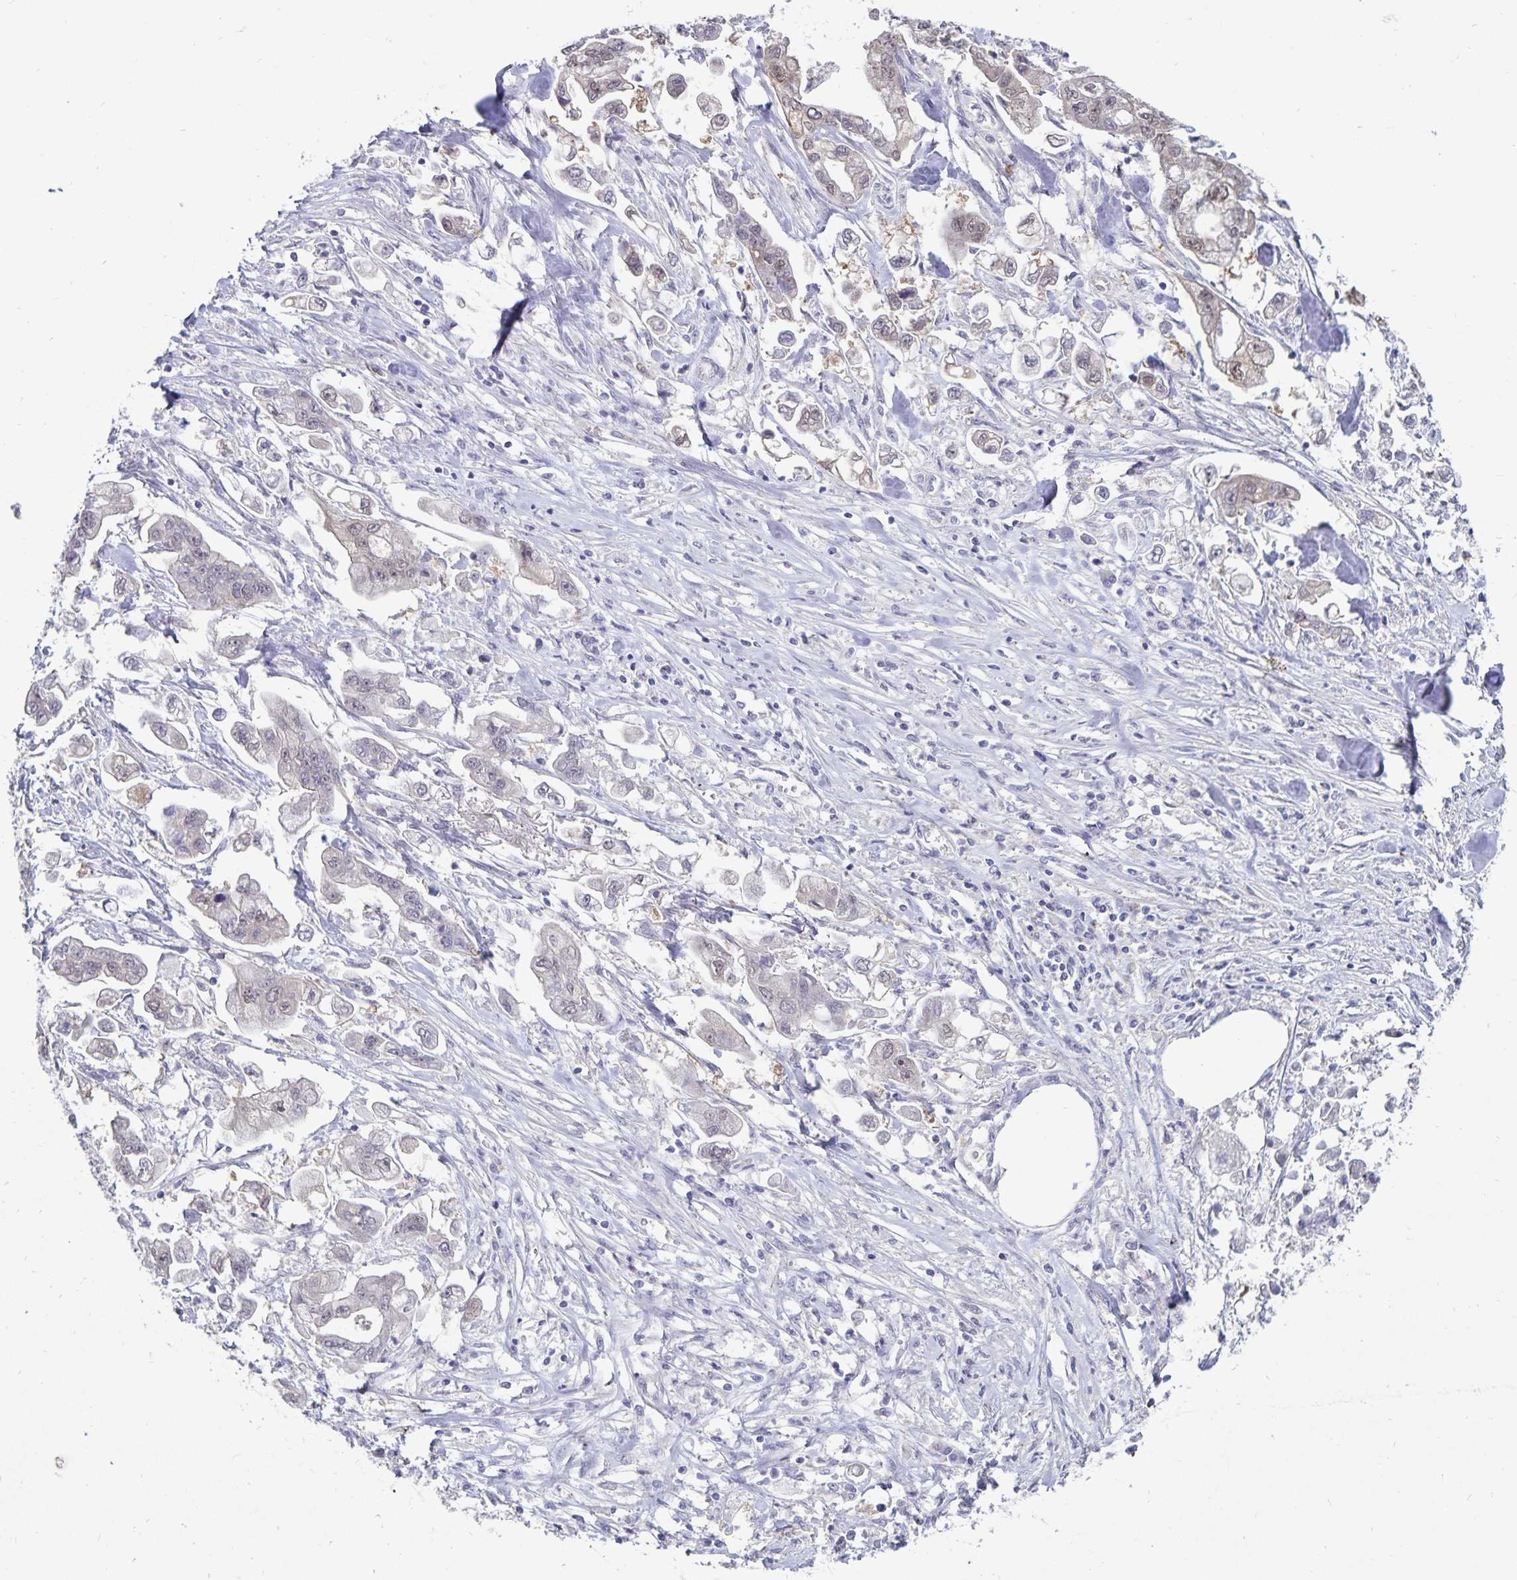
{"staining": {"intensity": "negative", "quantity": "none", "location": "none"}, "tissue": "stomach cancer", "cell_type": "Tumor cells", "image_type": "cancer", "snomed": [{"axis": "morphology", "description": "Adenocarcinoma, NOS"}, {"axis": "topography", "description": "Stomach"}], "caption": "IHC of human adenocarcinoma (stomach) displays no expression in tumor cells. (DAB IHC, high magnification).", "gene": "CDKN2B", "patient": {"sex": "male", "age": 62}}